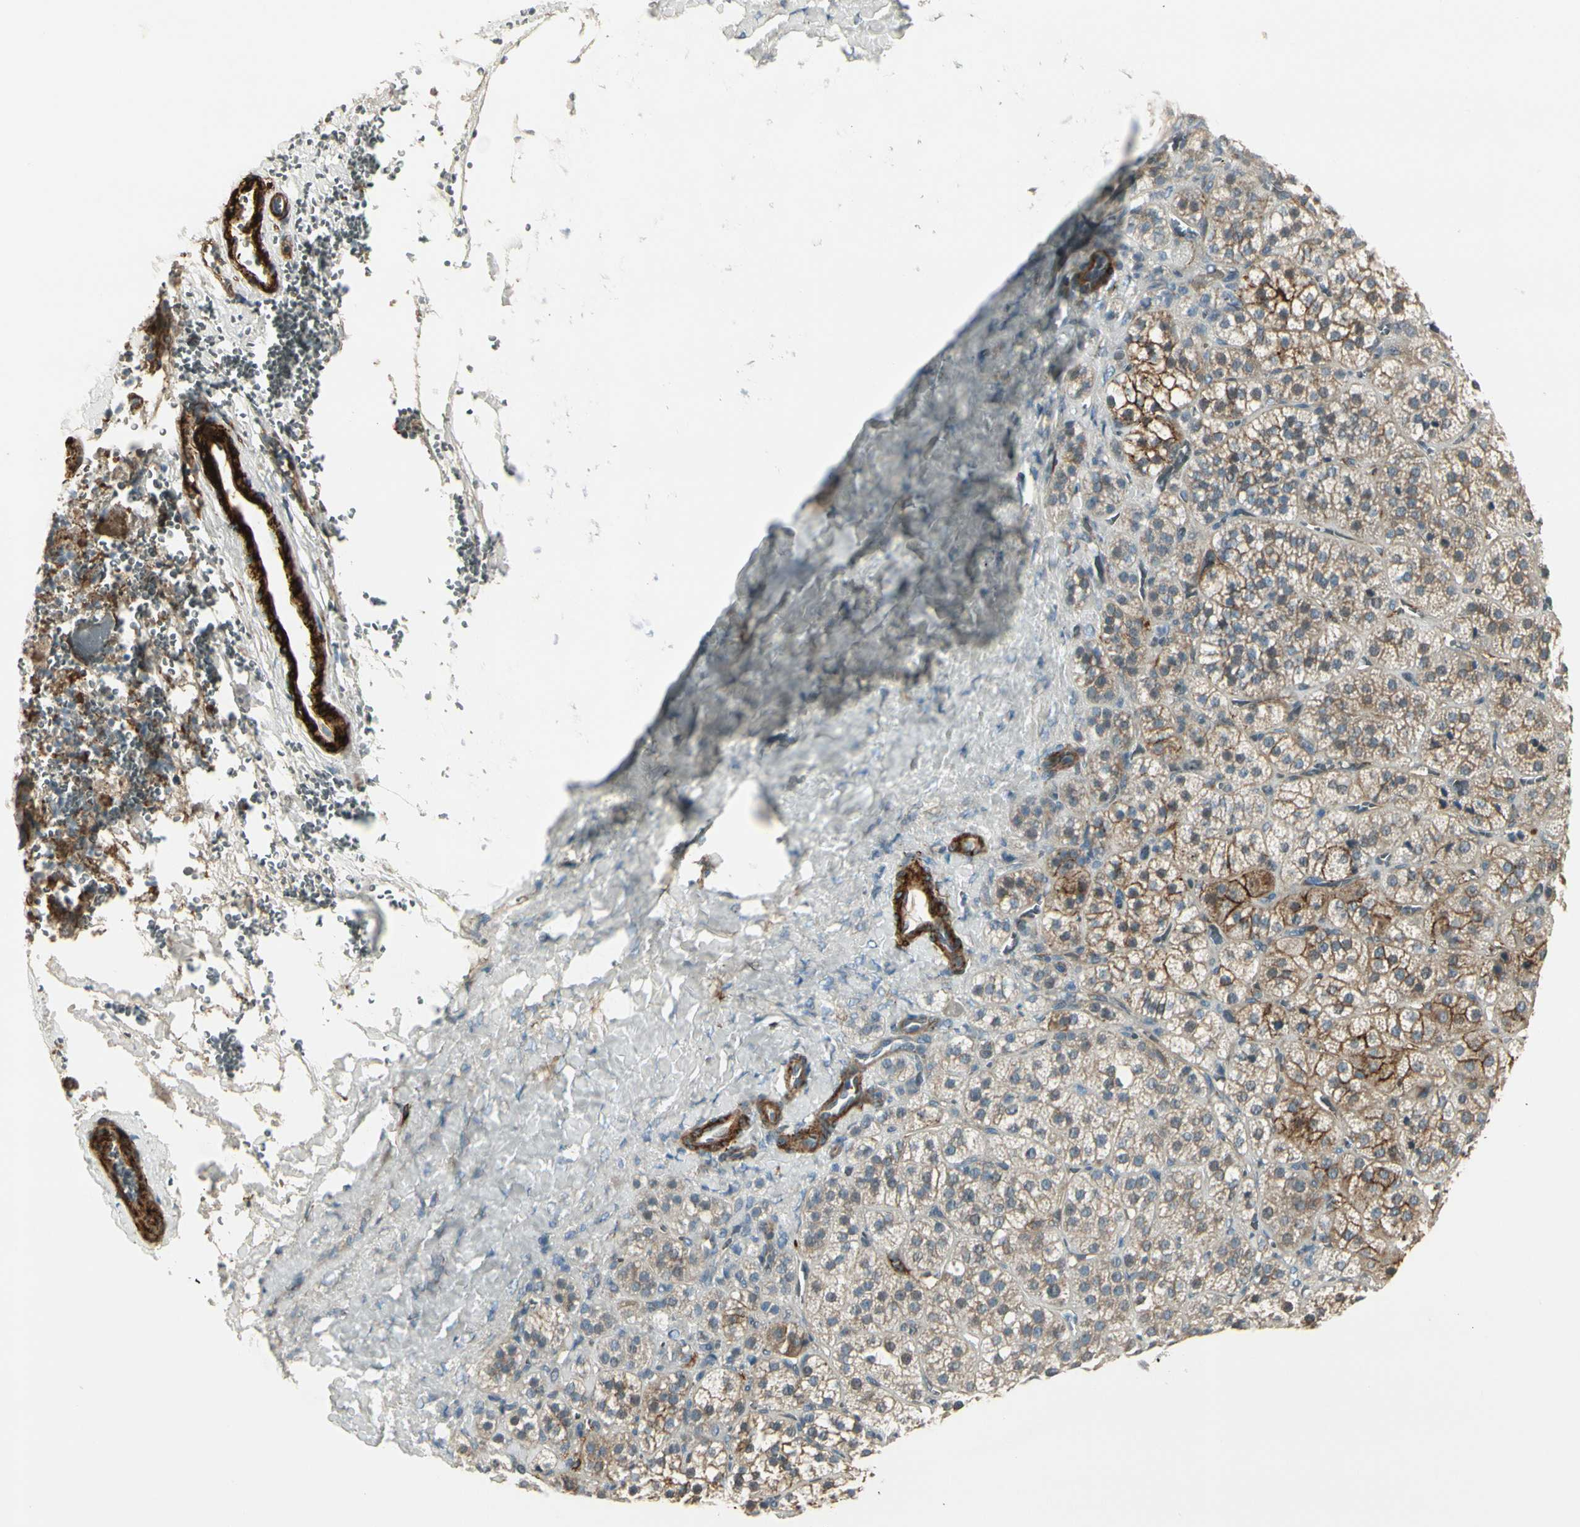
{"staining": {"intensity": "strong", "quantity": "25%-75%", "location": "cytoplasmic/membranous"}, "tissue": "adrenal gland", "cell_type": "Glandular cells", "image_type": "normal", "snomed": [{"axis": "morphology", "description": "Normal tissue, NOS"}, {"axis": "topography", "description": "Adrenal gland"}], "caption": "The immunohistochemical stain highlights strong cytoplasmic/membranous staining in glandular cells of unremarkable adrenal gland. The staining was performed using DAB, with brown indicating positive protein expression. Nuclei are stained blue with hematoxylin.", "gene": "MCAM", "patient": {"sex": "female", "age": 71}}